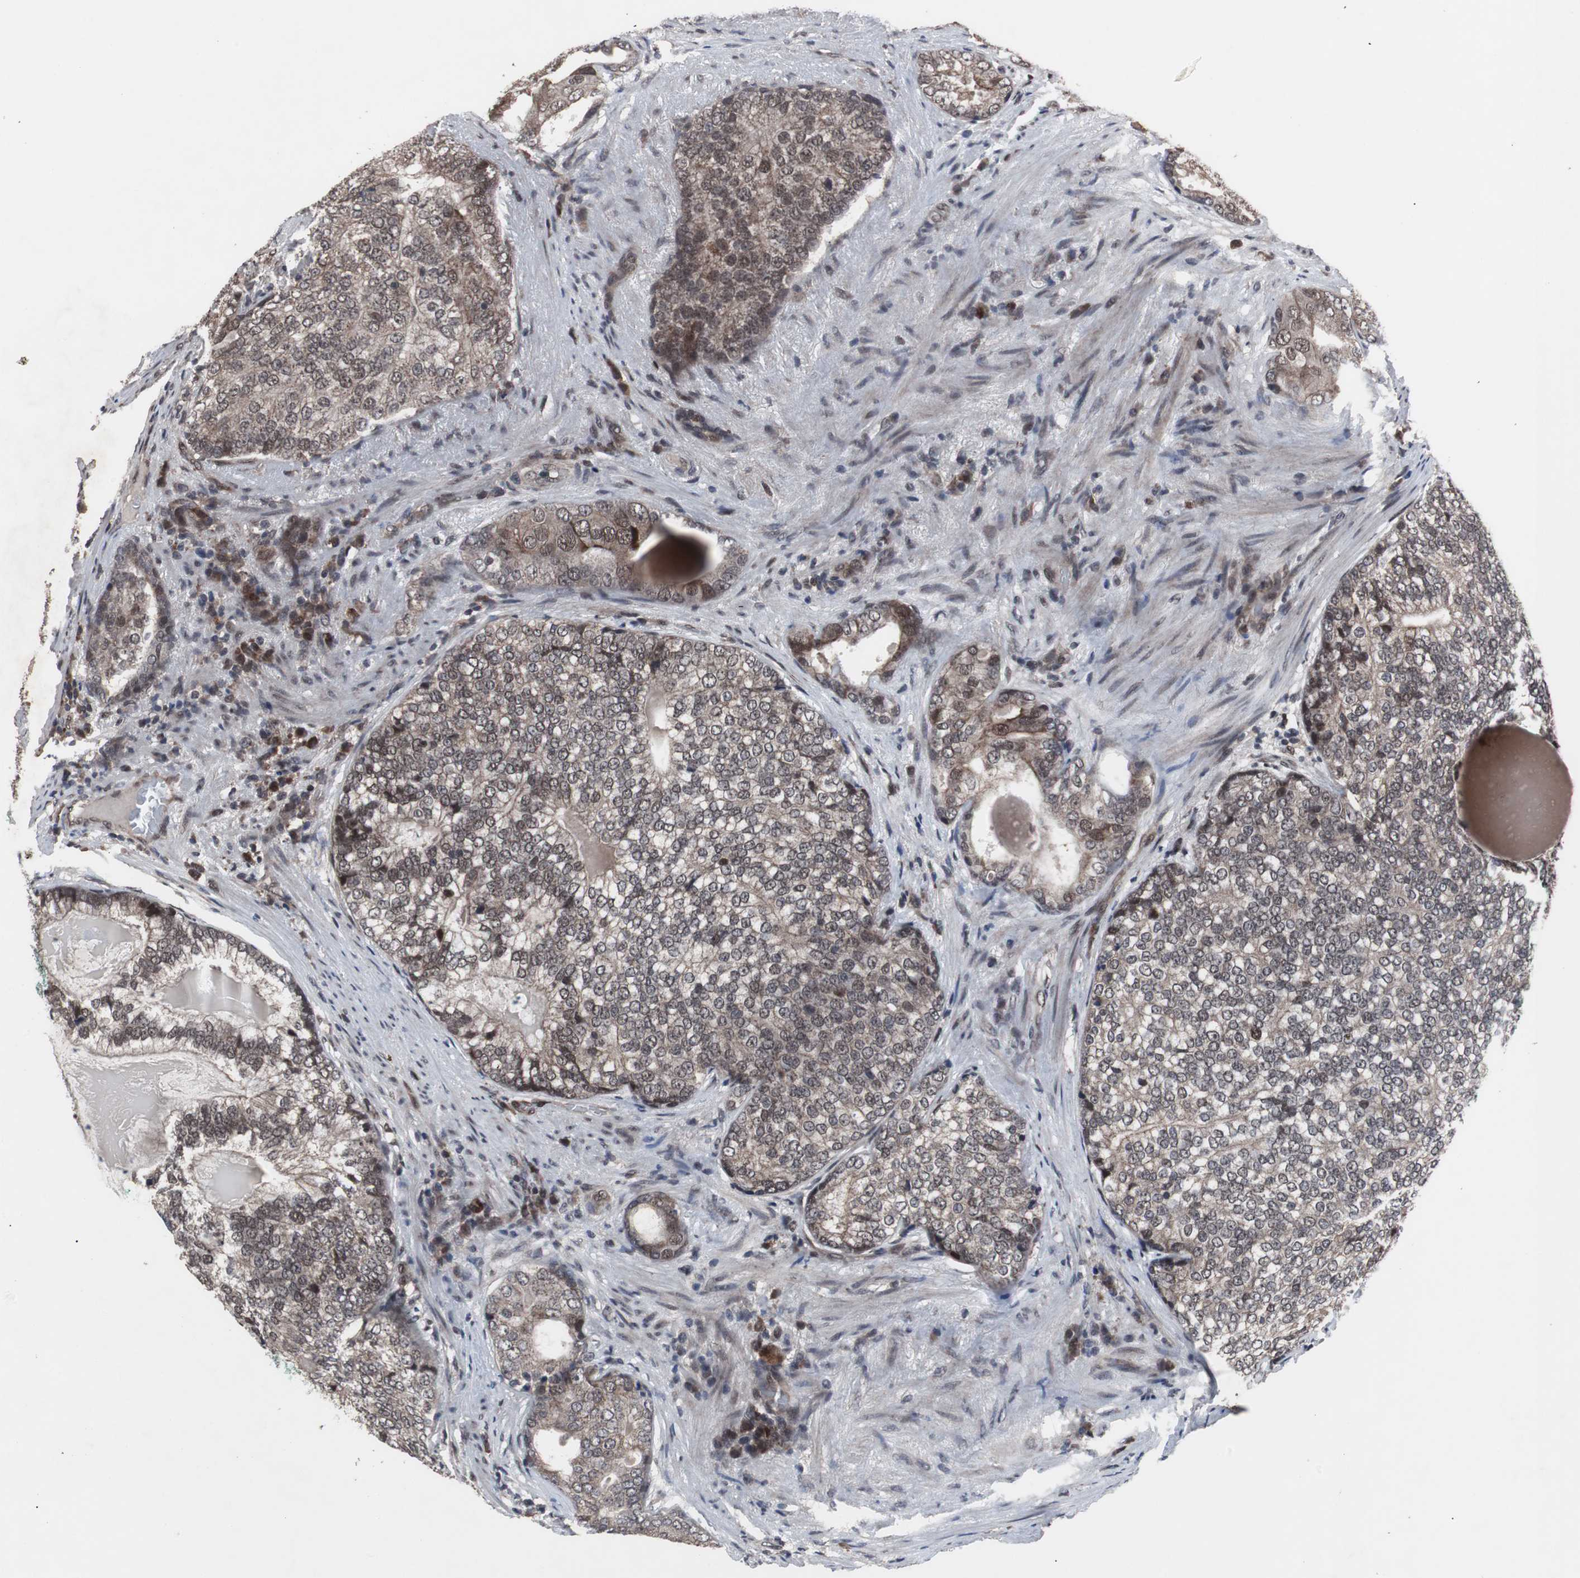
{"staining": {"intensity": "moderate", "quantity": "25%-75%", "location": "cytoplasmic/membranous,nuclear"}, "tissue": "prostate cancer", "cell_type": "Tumor cells", "image_type": "cancer", "snomed": [{"axis": "morphology", "description": "Adenocarcinoma, High grade"}, {"axis": "topography", "description": "Prostate"}], "caption": "Moderate cytoplasmic/membranous and nuclear staining for a protein is seen in about 25%-75% of tumor cells of high-grade adenocarcinoma (prostate) using immunohistochemistry (IHC).", "gene": "GTF2F2", "patient": {"sex": "male", "age": 66}}